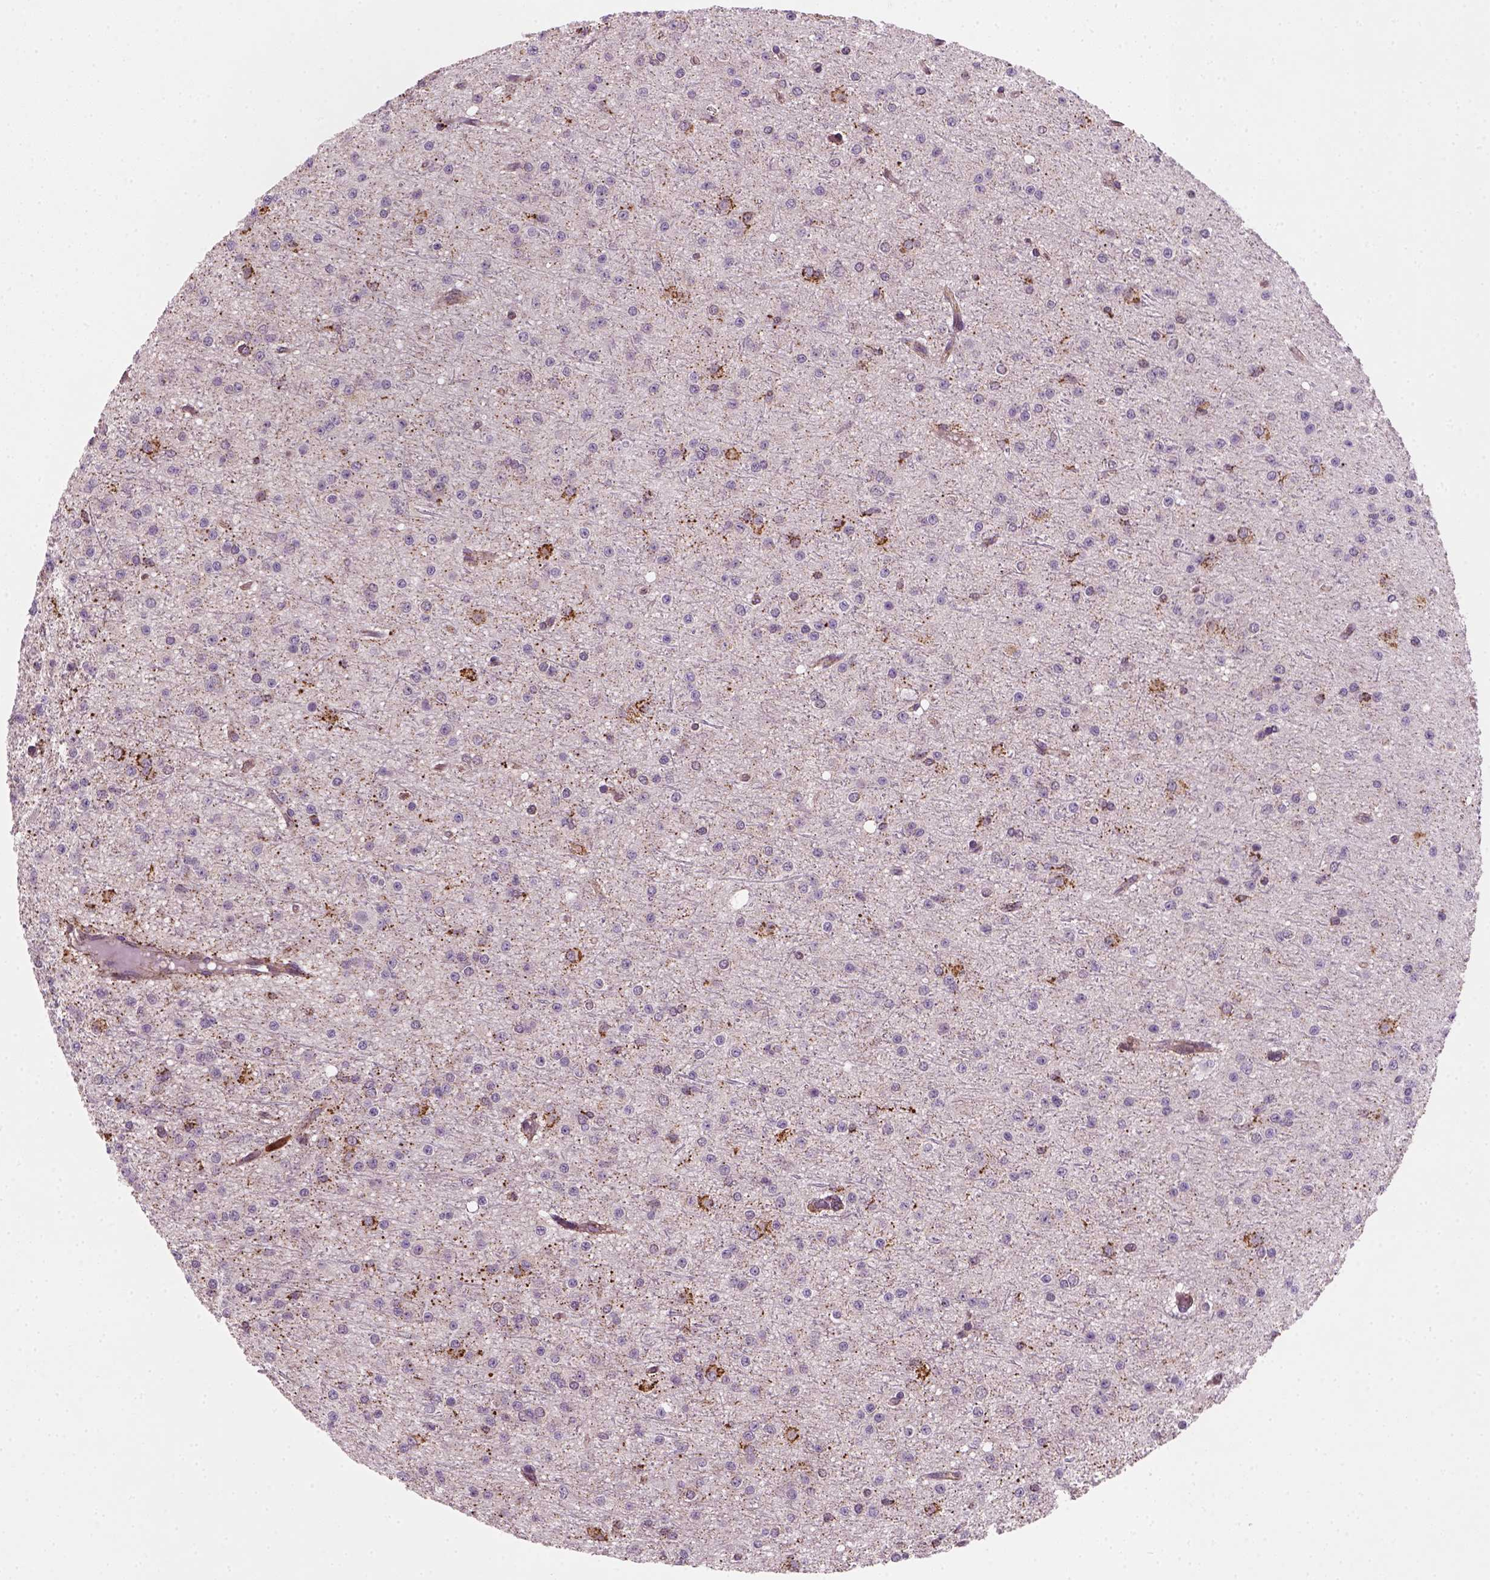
{"staining": {"intensity": "negative", "quantity": "none", "location": "none"}, "tissue": "glioma", "cell_type": "Tumor cells", "image_type": "cancer", "snomed": [{"axis": "morphology", "description": "Glioma, malignant, Low grade"}, {"axis": "topography", "description": "Brain"}], "caption": "Tumor cells show no significant positivity in low-grade glioma (malignant).", "gene": "NUDT16L1", "patient": {"sex": "male", "age": 27}}